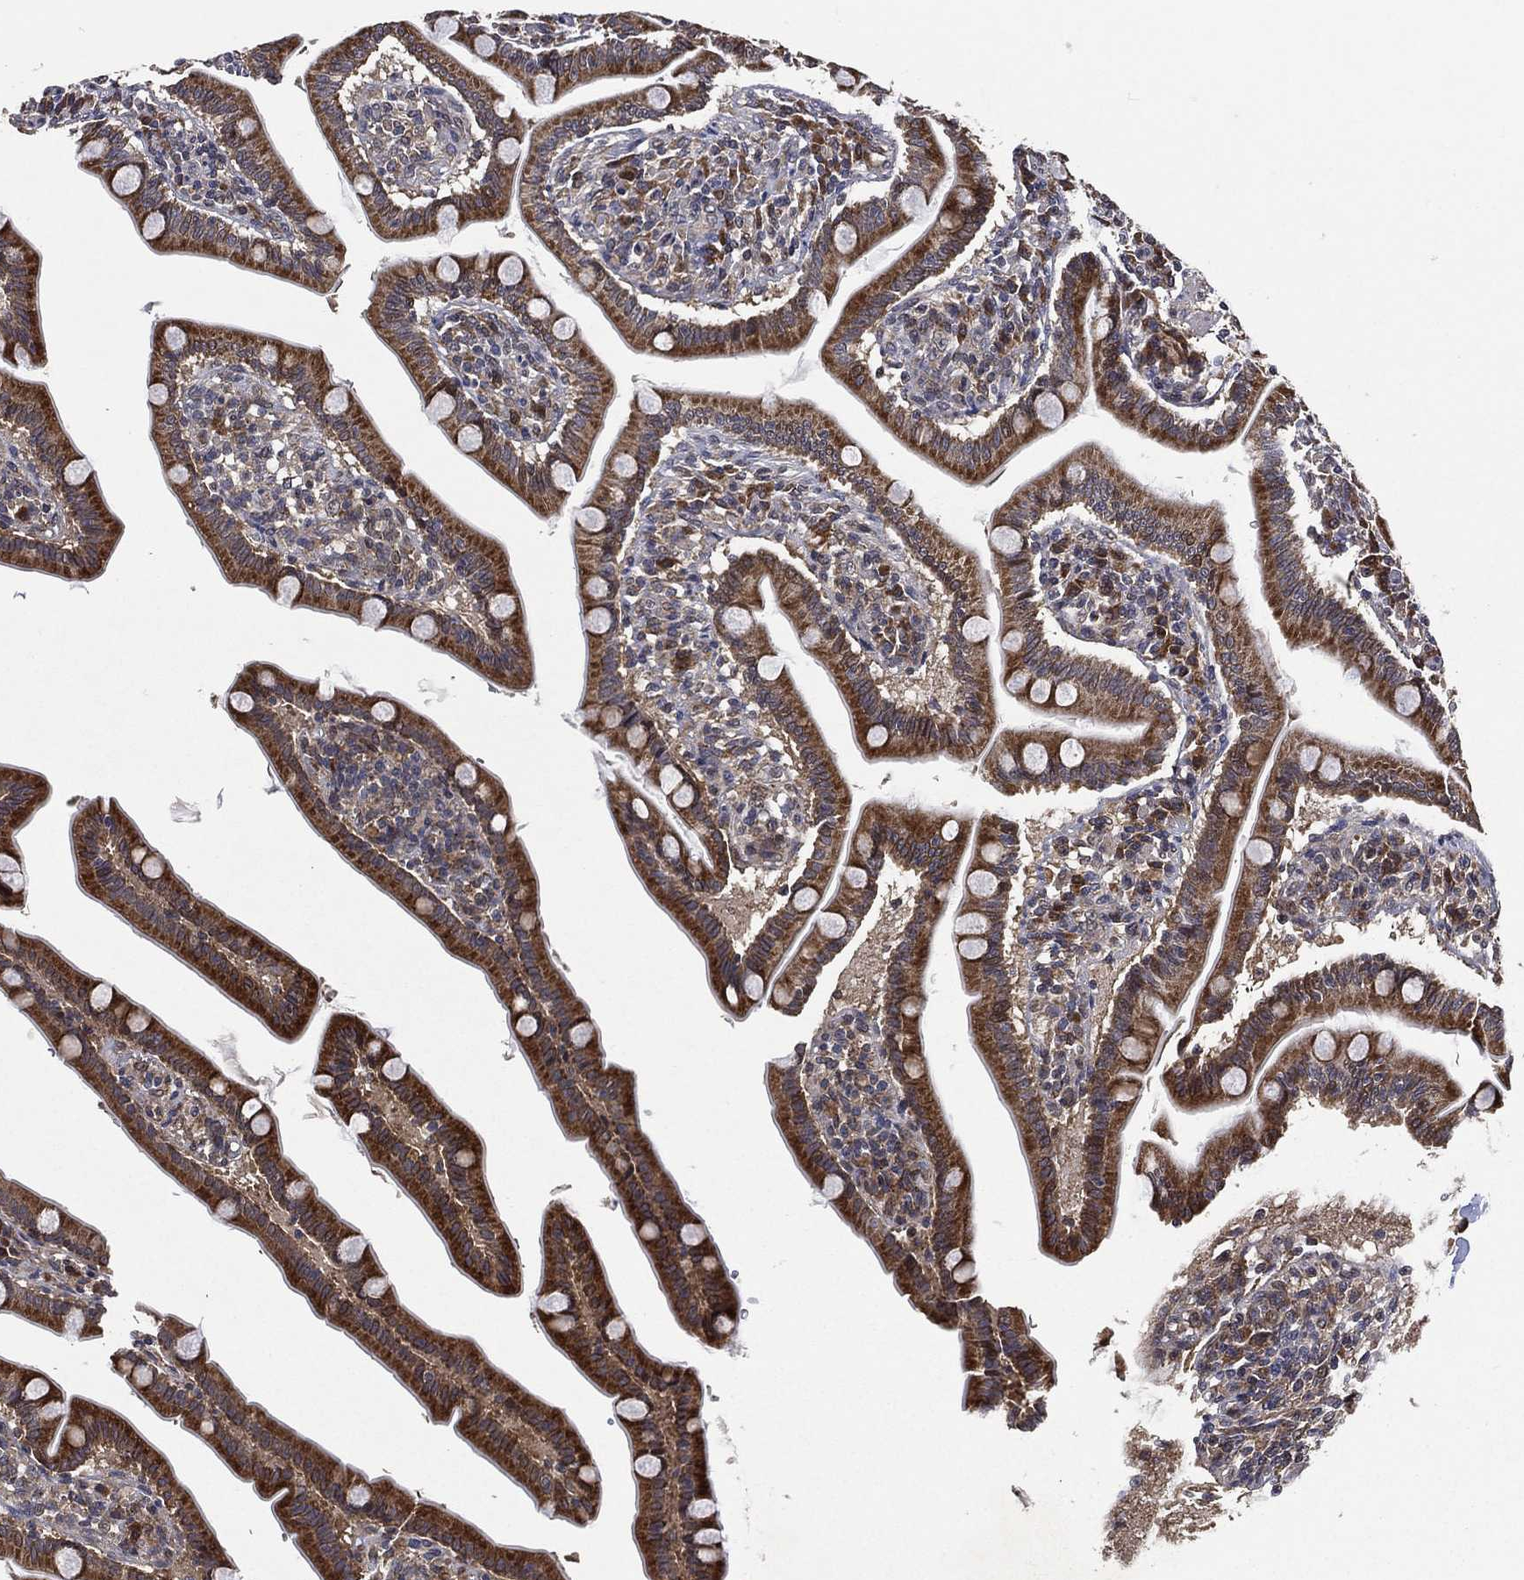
{"staining": {"intensity": "strong", "quantity": ">75%", "location": "cytoplasmic/membranous"}, "tissue": "small intestine", "cell_type": "Glandular cells", "image_type": "normal", "snomed": [{"axis": "morphology", "description": "Normal tissue, NOS"}, {"axis": "topography", "description": "Small intestine"}], "caption": "The histopathology image shows staining of benign small intestine, revealing strong cytoplasmic/membranous protein positivity (brown color) within glandular cells.", "gene": "RAB11FIP4", "patient": {"sex": "male", "age": 66}}